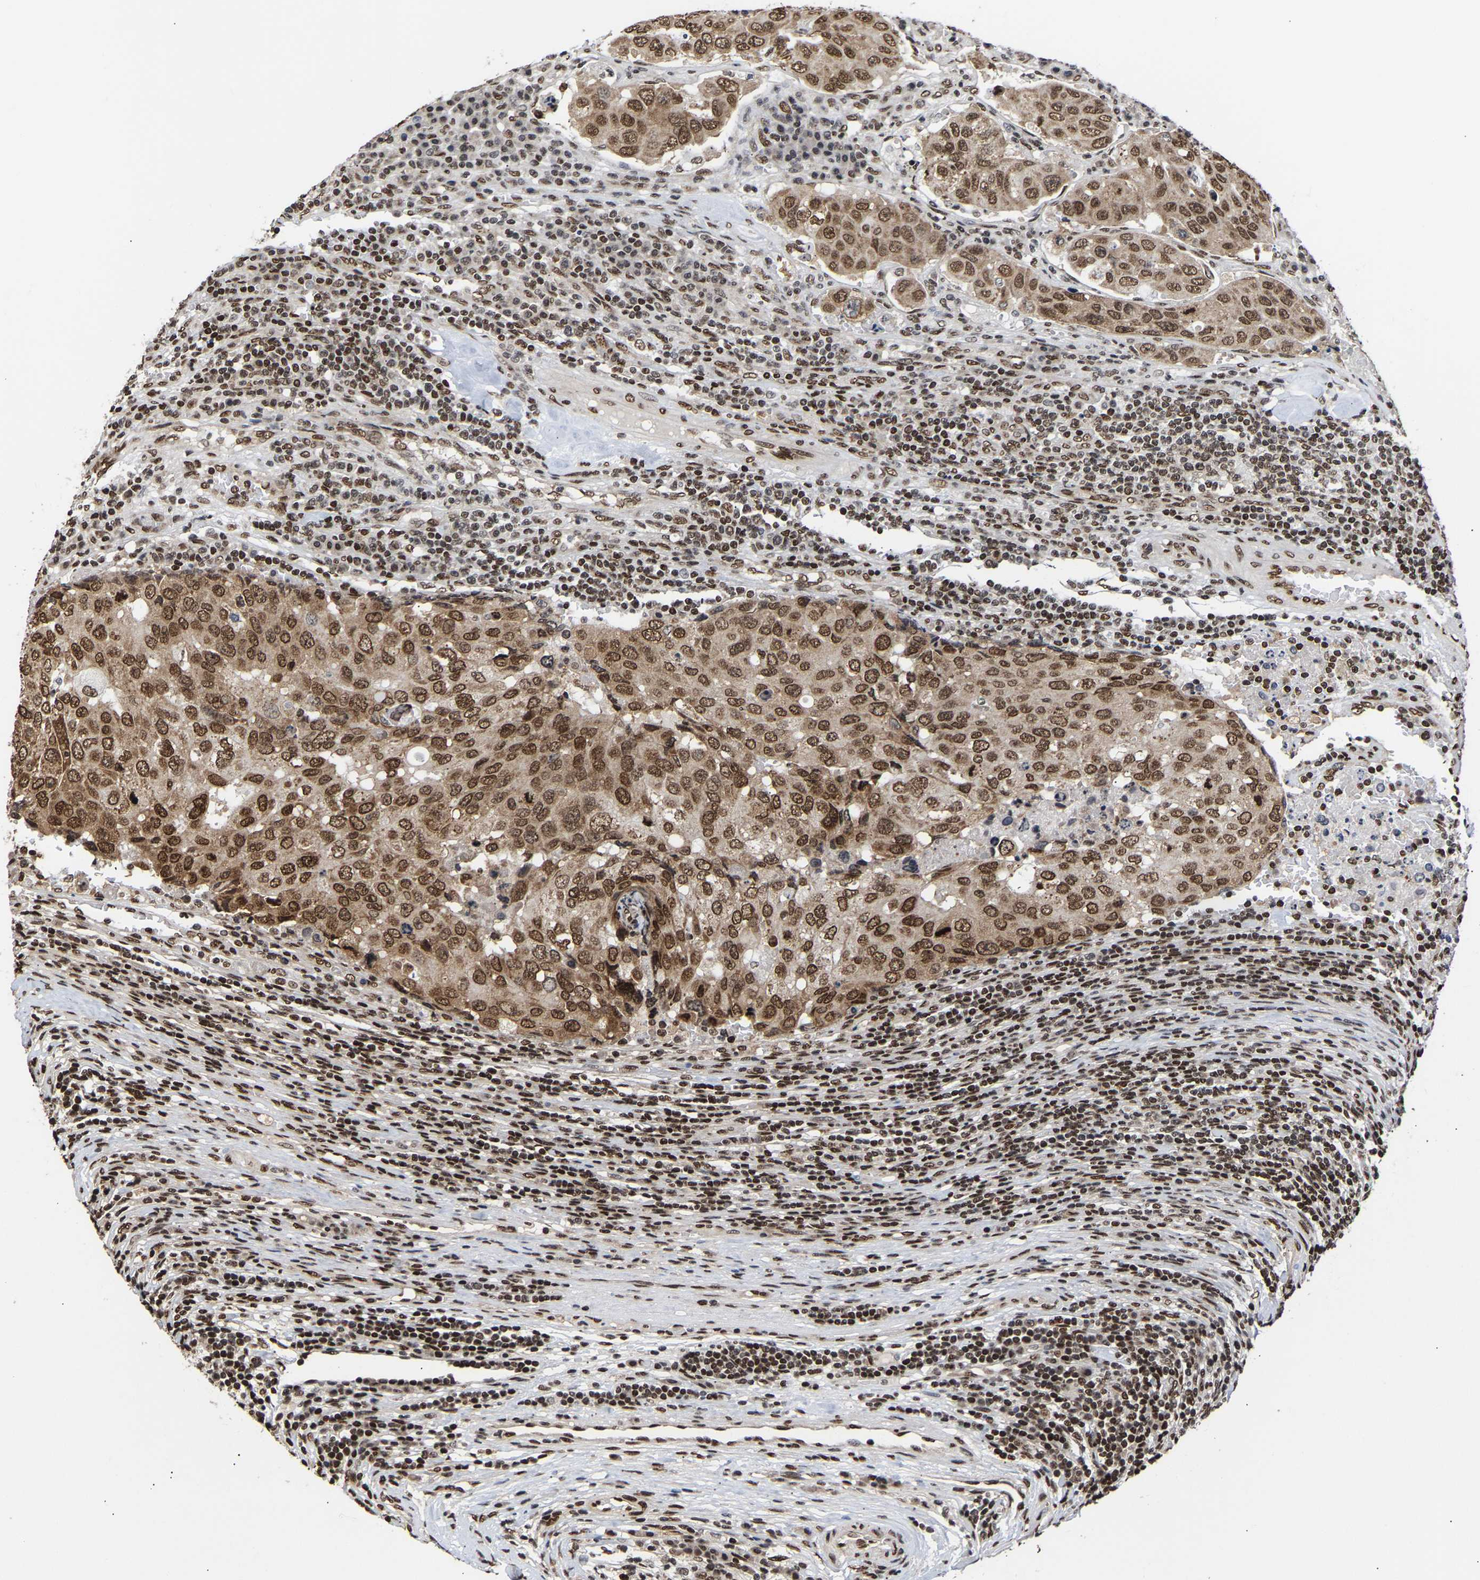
{"staining": {"intensity": "moderate", "quantity": ">75%", "location": "cytoplasmic/membranous,nuclear"}, "tissue": "urothelial cancer", "cell_type": "Tumor cells", "image_type": "cancer", "snomed": [{"axis": "morphology", "description": "Urothelial carcinoma, High grade"}, {"axis": "topography", "description": "Lymph node"}, {"axis": "topography", "description": "Urinary bladder"}], "caption": "IHC image of human high-grade urothelial carcinoma stained for a protein (brown), which reveals medium levels of moderate cytoplasmic/membranous and nuclear staining in approximately >75% of tumor cells.", "gene": "PSIP1", "patient": {"sex": "male", "age": 51}}